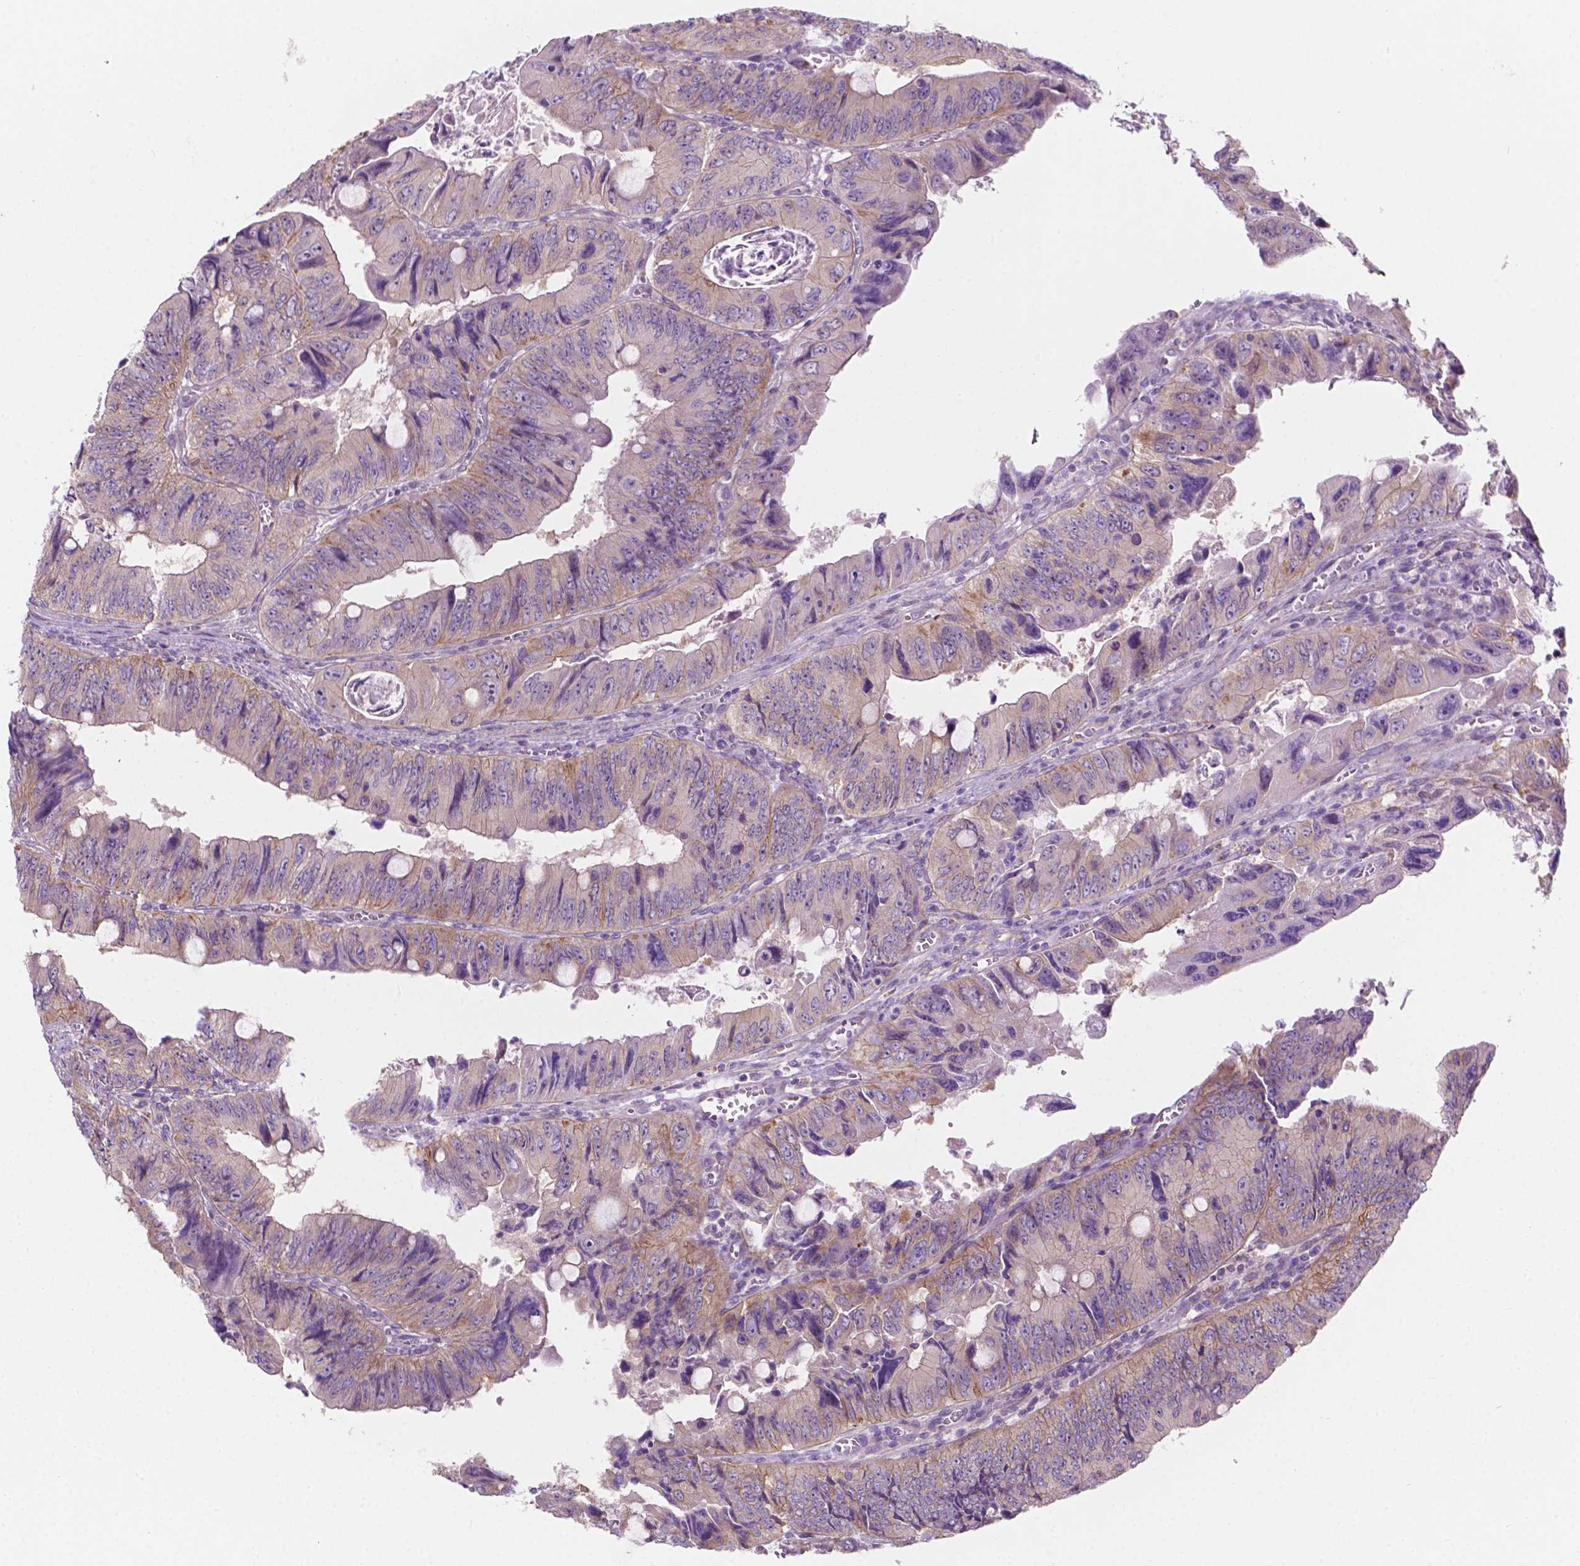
{"staining": {"intensity": "weak", "quantity": "25%-75%", "location": "cytoplasmic/membranous"}, "tissue": "colorectal cancer", "cell_type": "Tumor cells", "image_type": "cancer", "snomed": [{"axis": "morphology", "description": "Adenocarcinoma, NOS"}, {"axis": "topography", "description": "Colon"}], "caption": "Tumor cells display low levels of weak cytoplasmic/membranous staining in about 25%-75% of cells in adenocarcinoma (colorectal).", "gene": "NOS1AP", "patient": {"sex": "female", "age": 84}}